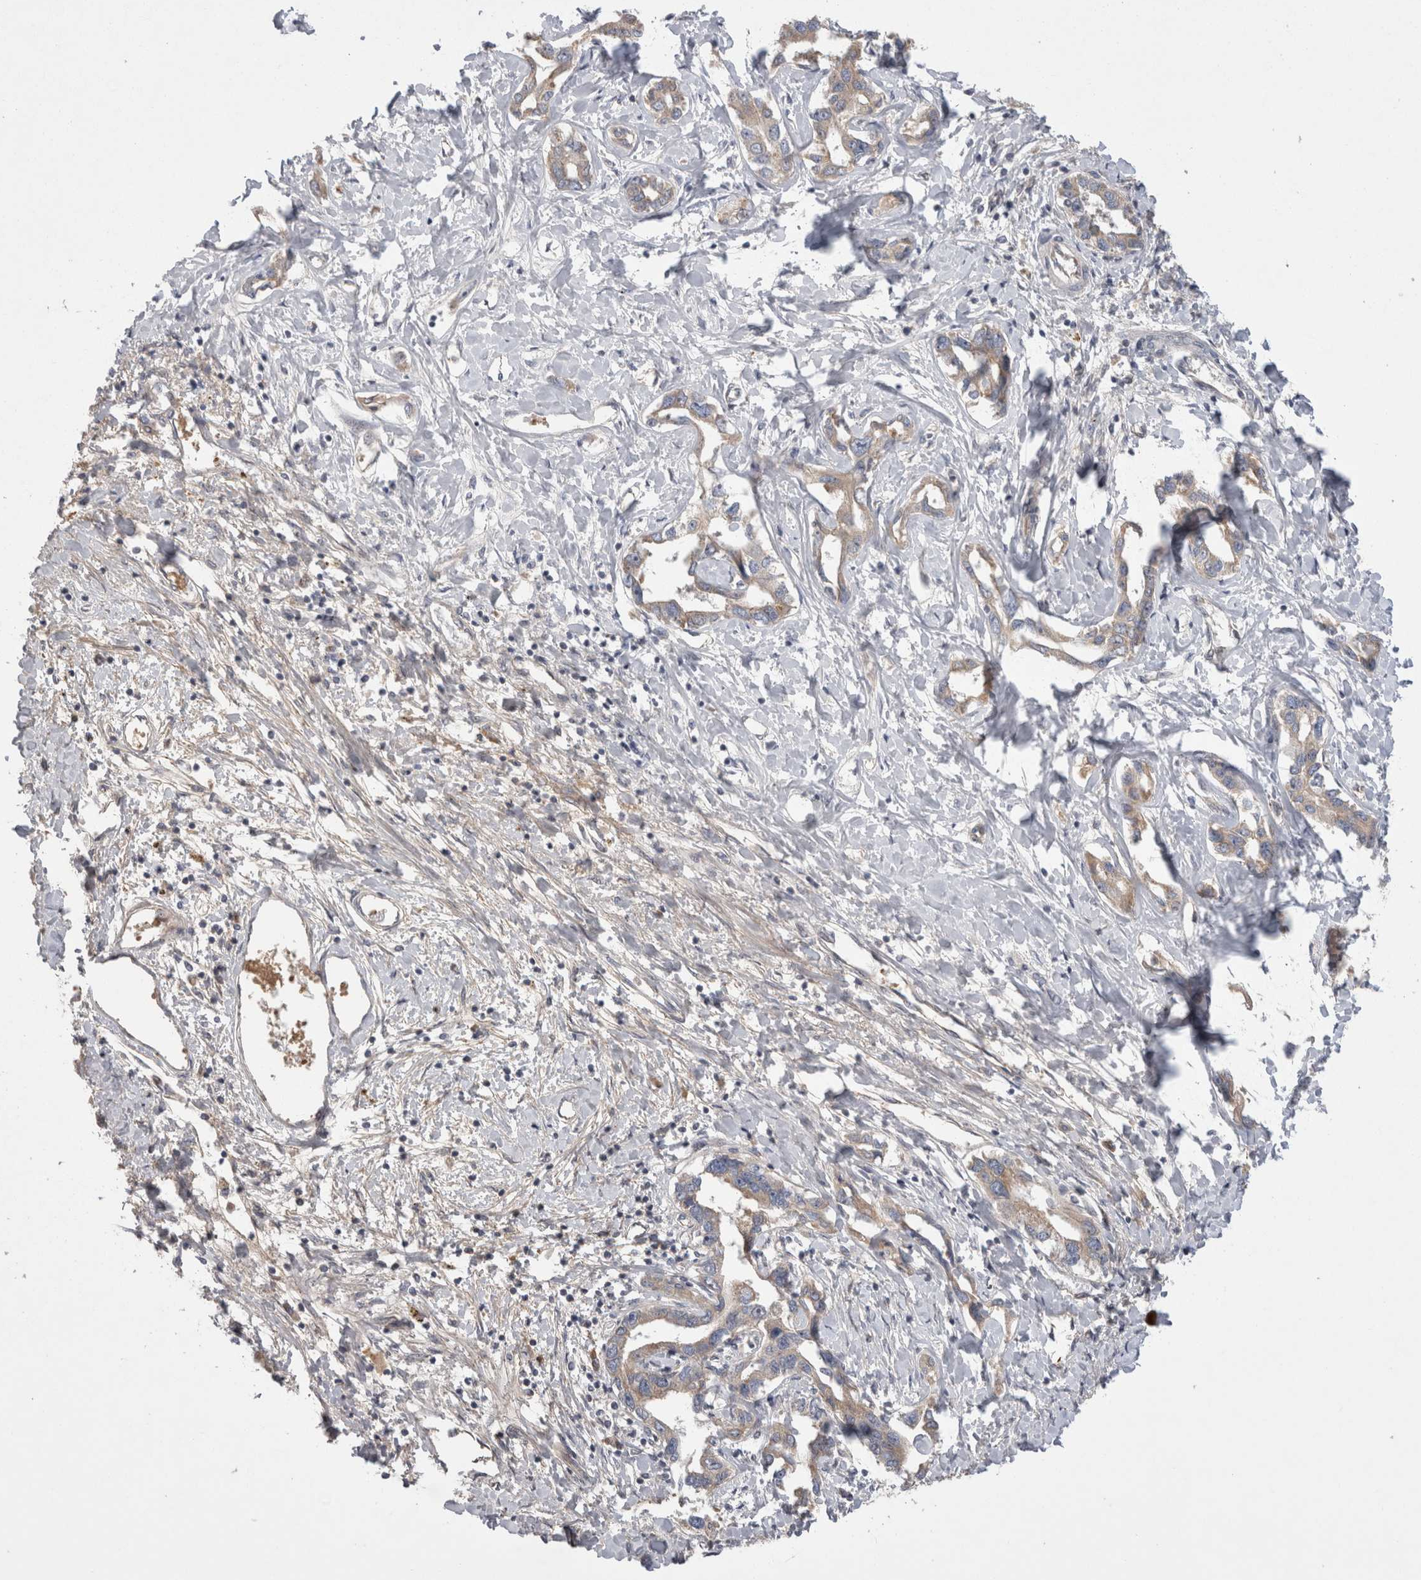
{"staining": {"intensity": "weak", "quantity": ">75%", "location": "cytoplasmic/membranous"}, "tissue": "liver cancer", "cell_type": "Tumor cells", "image_type": "cancer", "snomed": [{"axis": "morphology", "description": "Cholangiocarcinoma"}, {"axis": "topography", "description": "Liver"}], "caption": "DAB (3,3'-diaminobenzidine) immunohistochemical staining of human cholangiocarcinoma (liver) demonstrates weak cytoplasmic/membranous protein staining in about >75% of tumor cells.", "gene": "DARS2", "patient": {"sex": "male", "age": 59}}